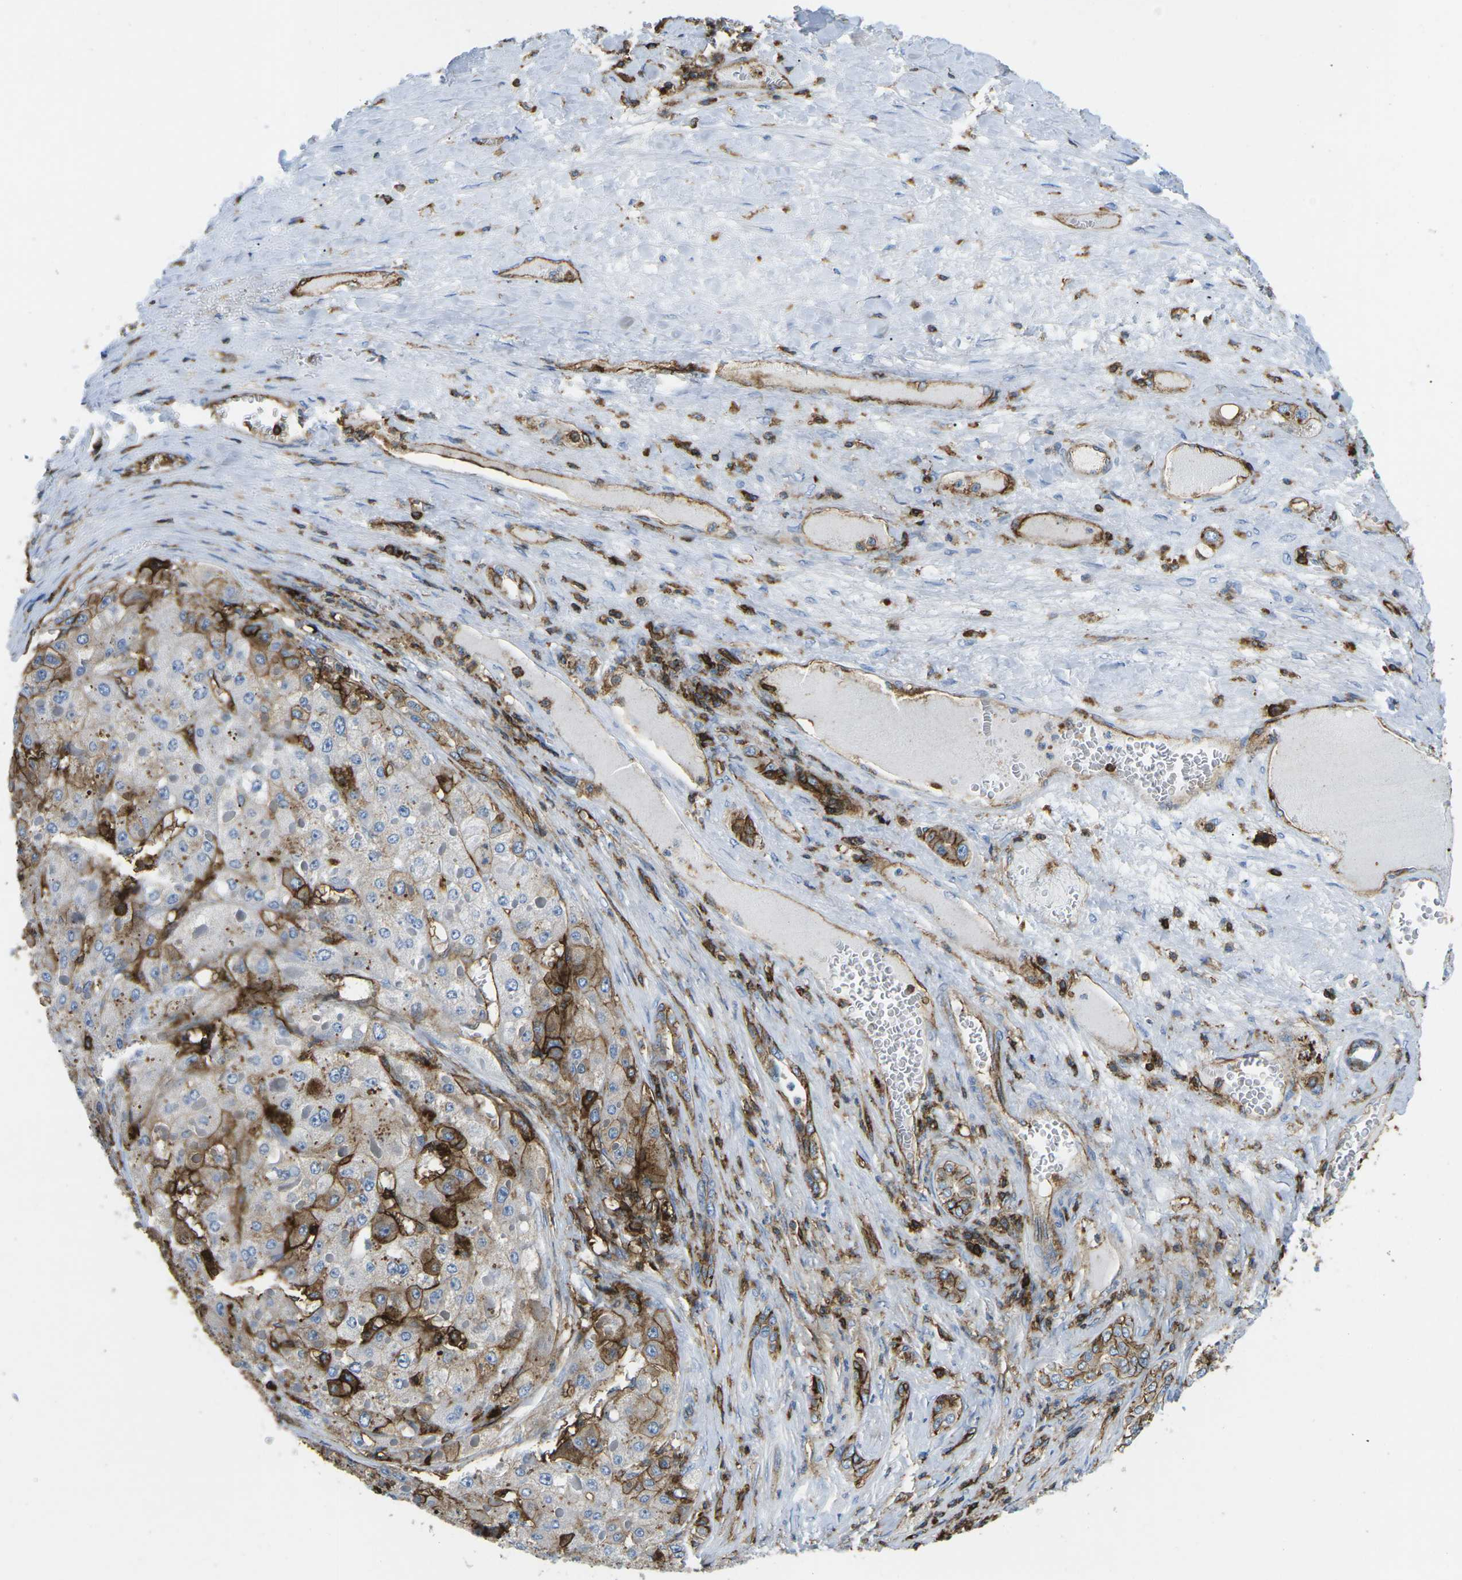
{"staining": {"intensity": "moderate", "quantity": "<25%", "location": "cytoplasmic/membranous"}, "tissue": "liver cancer", "cell_type": "Tumor cells", "image_type": "cancer", "snomed": [{"axis": "morphology", "description": "Carcinoma, Hepatocellular, NOS"}, {"axis": "topography", "description": "Liver"}], "caption": "Protein analysis of liver cancer tissue exhibits moderate cytoplasmic/membranous positivity in approximately <25% of tumor cells. (Brightfield microscopy of DAB IHC at high magnification).", "gene": "HLA-B", "patient": {"sex": "female", "age": 73}}